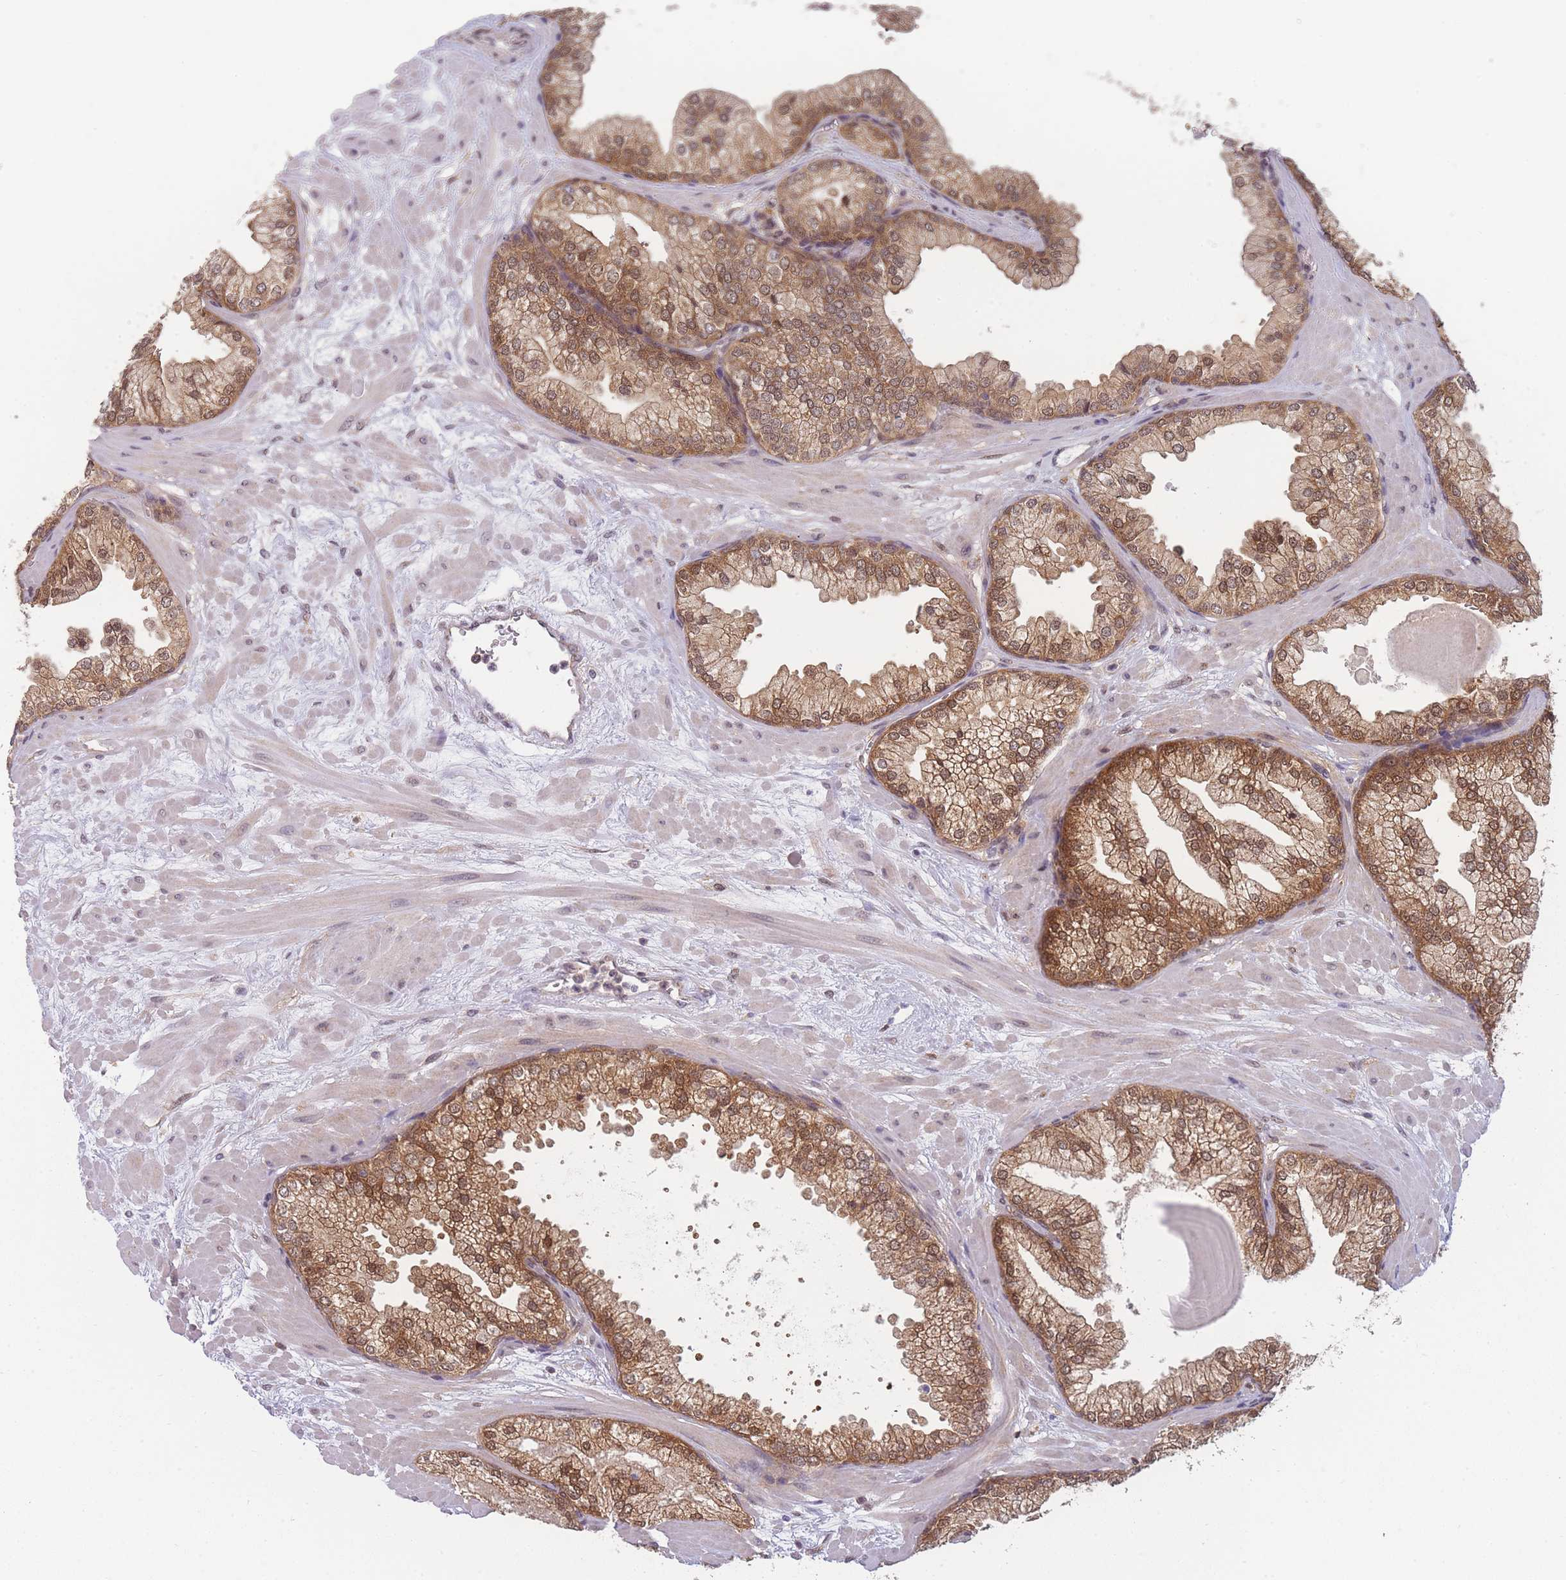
{"staining": {"intensity": "strong", "quantity": ">75%", "location": "cytoplasmic/membranous,nuclear"}, "tissue": "prostate", "cell_type": "Glandular cells", "image_type": "normal", "snomed": [{"axis": "morphology", "description": "Normal tissue, NOS"}, {"axis": "topography", "description": "Prostate"}], "caption": "Human prostate stained for a protein (brown) shows strong cytoplasmic/membranous,nuclear positive expression in approximately >75% of glandular cells.", "gene": "MRI1", "patient": {"sex": "male", "age": 61}}